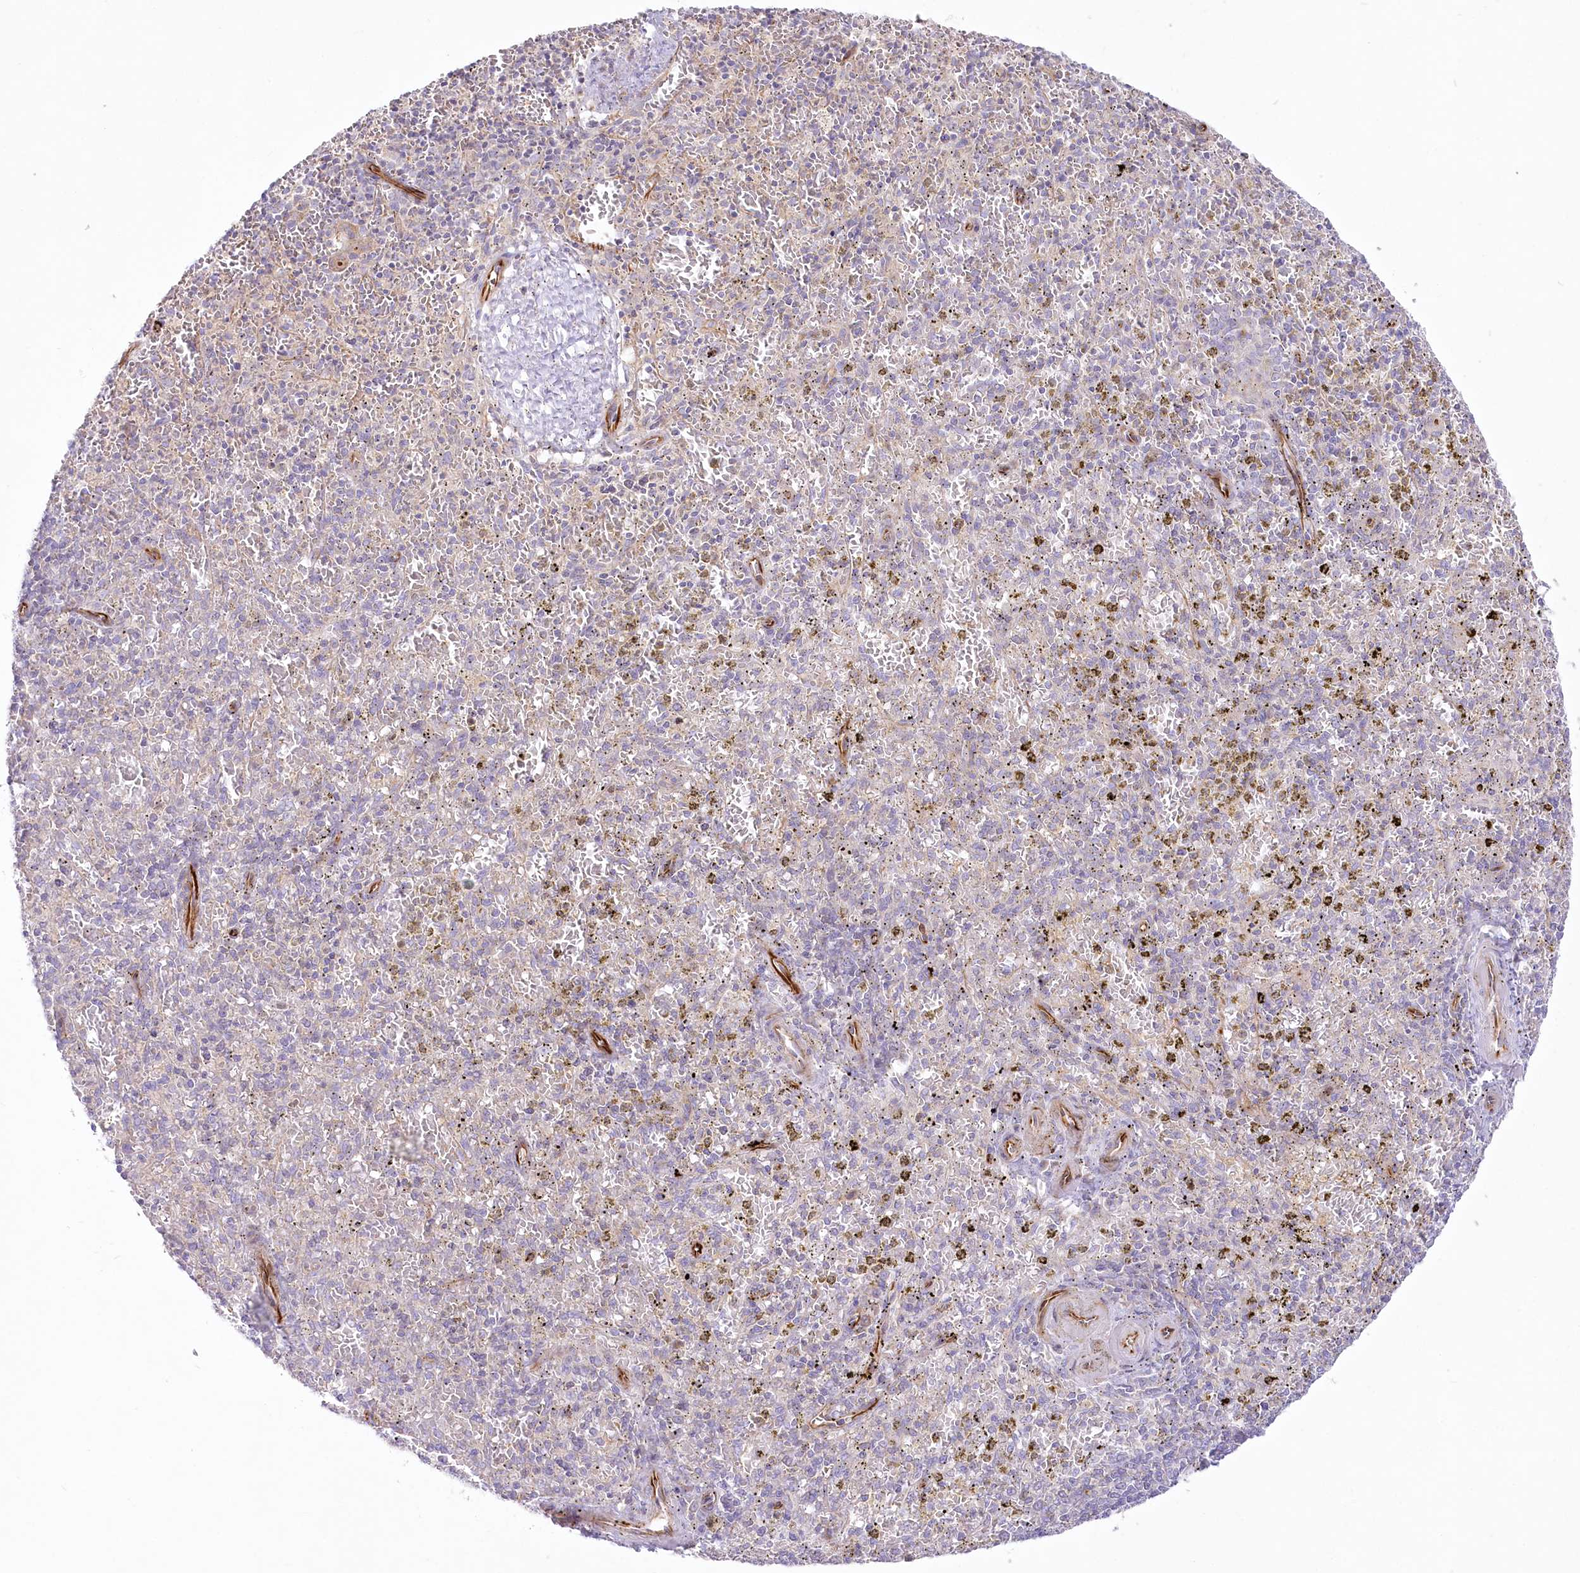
{"staining": {"intensity": "negative", "quantity": "none", "location": "none"}, "tissue": "spleen", "cell_type": "Cells in red pulp", "image_type": "normal", "snomed": [{"axis": "morphology", "description": "Normal tissue, NOS"}, {"axis": "topography", "description": "Spleen"}], "caption": "Cells in red pulp are negative for brown protein staining in benign spleen.", "gene": "ZNF843", "patient": {"sex": "male", "age": 72}}